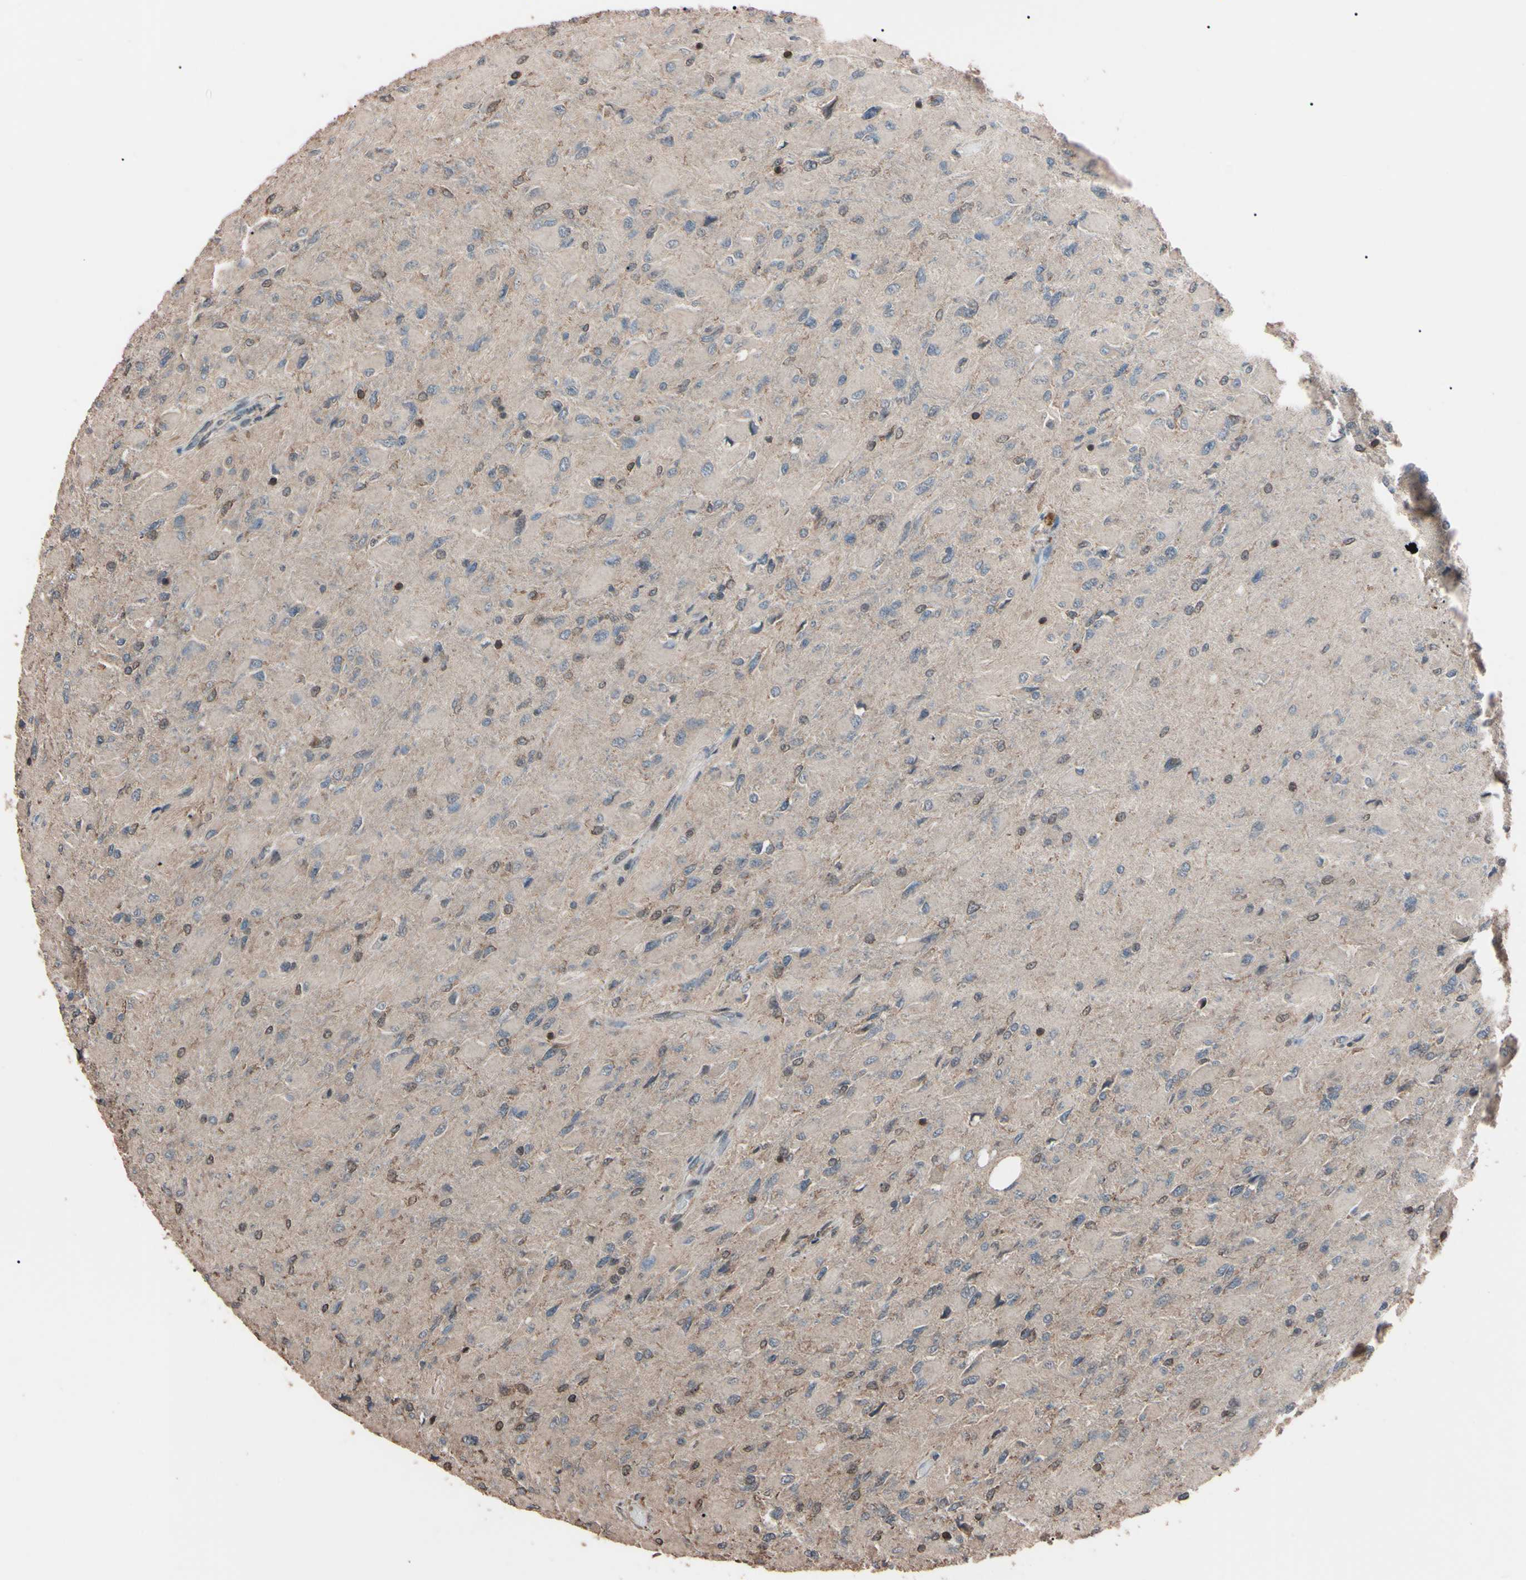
{"staining": {"intensity": "negative", "quantity": "none", "location": "none"}, "tissue": "glioma", "cell_type": "Tumor cells", "image_type": "cancer", "snomed": [{"axis": "morphology", "description": "Glioma, malignant, High grade"}, {"axis": "topography", "description": "Cerebral cortex"}], "caption": "Malignant high-grade glioma stained for a protein using IHC shows no expression tumor cells.", "gene": "TNFRSF1A", "patient": {"sex": "female", "age": 36}}